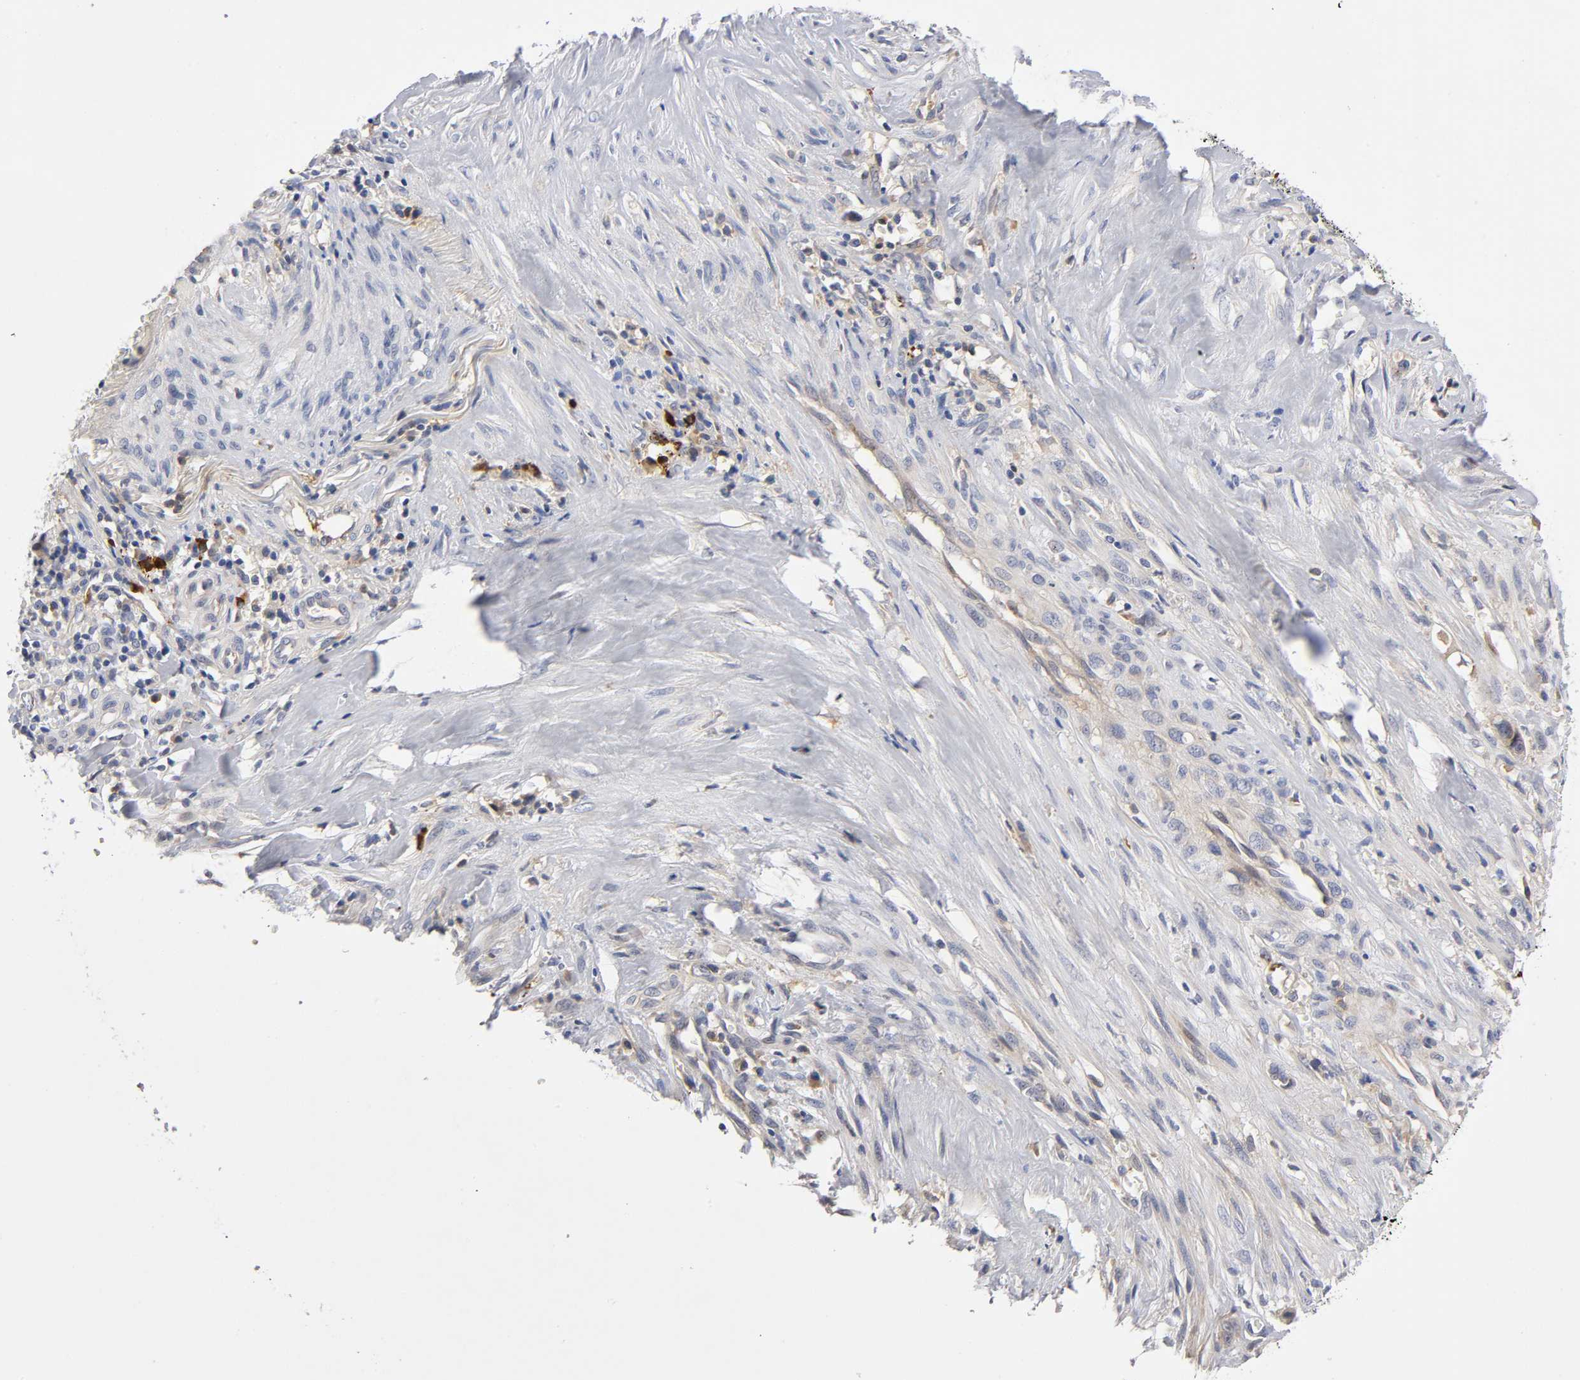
{"staining": {"intensity": "moderate", "quantity": ">75%", "location": "cytoplasmic/membranous"}, "tissue": "liver cancer", "cell_type": "Tumor cells", "image_type": "cancer", "snomed": [{"axis": "morphology", "description": "Cholangiocarcinoma"}, {"axis": "topography", "description": "Liver"}], "caption": "Moderate cytoplasmic/membranous staining for a protein is seen in approximately >75% of tumor cells of liver cancer (cholangiocarcinoma) using immunohistochemistry.", "gene": "NOVA1", "patient": {"sex": "female", "age": 70}}